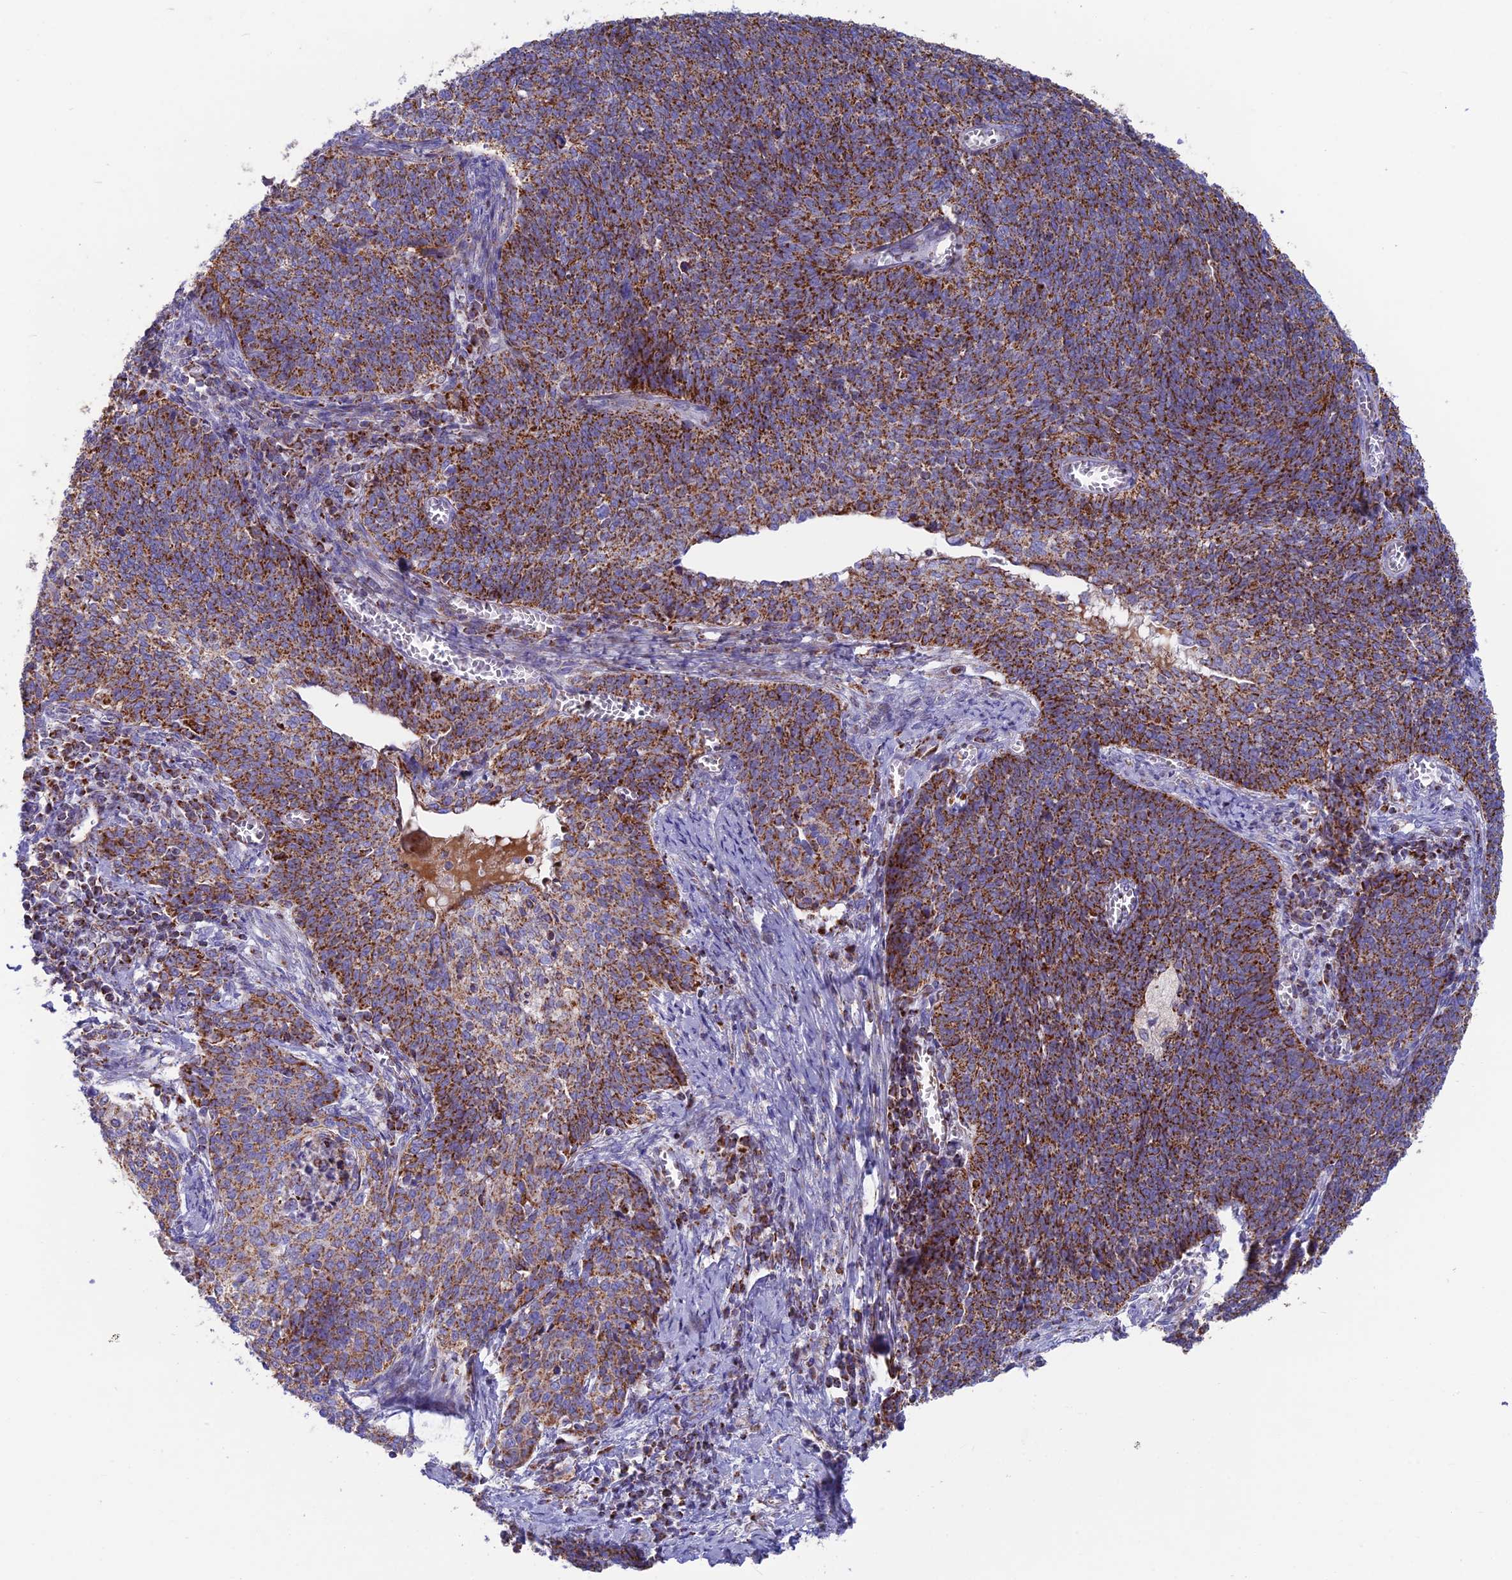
{"staining": {"intensity": "strong", "quantity": "25%-75%", "location": "cytoplasmic/membranous"}, "tissue": "cervical cancer", "cell_type": "Tumor cells", "image_type": "cancer", "snomed": [{"axis": "morphology", "description": "Squamous cell carcinoma, NOS"}, {"axis": "topography", "description": "Cervix"}], "caption": "This micrograph shows cervical cancer (squamous cell carcinoma) stained with IHC to label a protein in brown. The cytoplasmic/membranous of tumor cells show strong positivity for the protein. Nuclei are counter-stained blue.", "gene": "CS", "patient": {"sex": "female", "age": 39}}